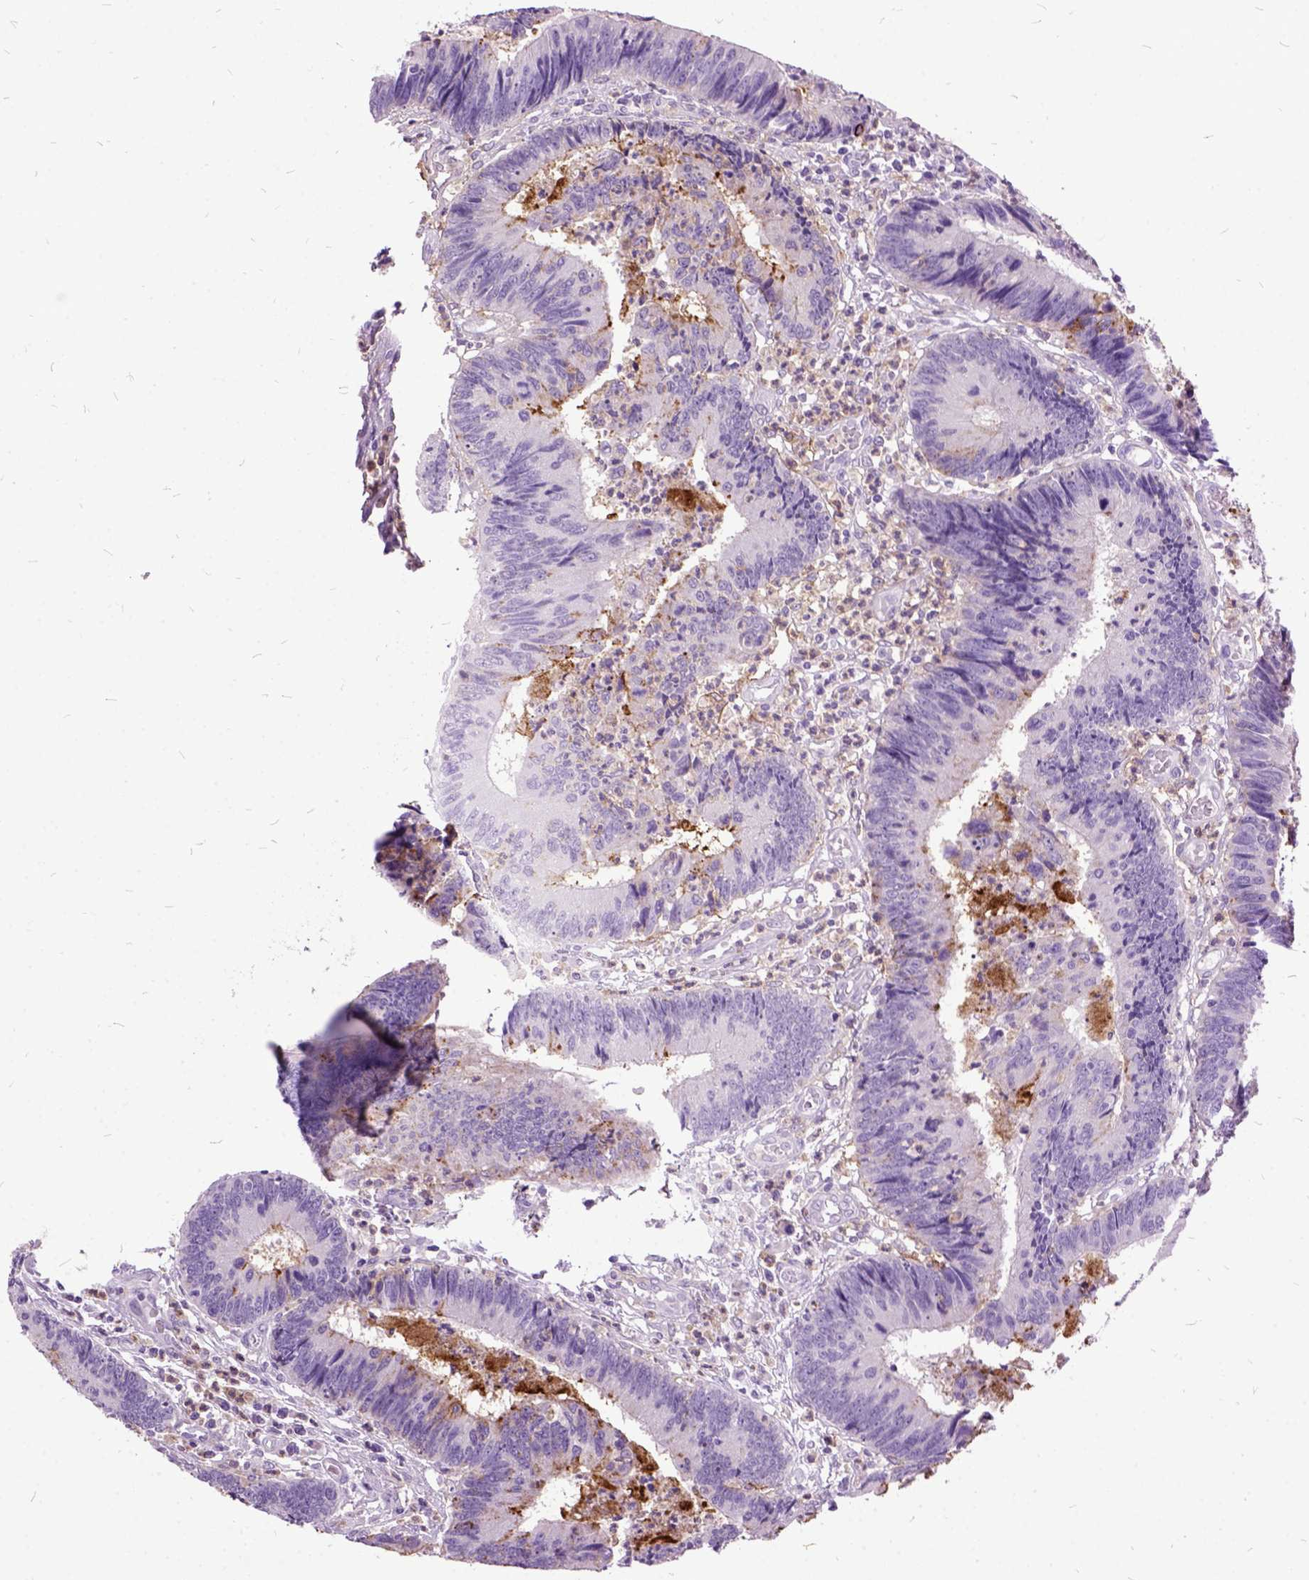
{"staining": {"intensity": "negative", "quantity": "none", "location": "none"}, "tissue": "colorectal cancer", "cell_type": "Tumor cells", "image_type": "cancer", "snomed": [{"axis": "morphology", "description": "Adenocarcinoma, NOS"}, {"axis": "topography", "description": "Colon"}], "caption": "A histopathology image of adenocarcinoma (colorectal) stained for a protein exhibits no brown staining in tumor cells.", "gene": "MME", "patient": {"sex": "female", "age": 67}}